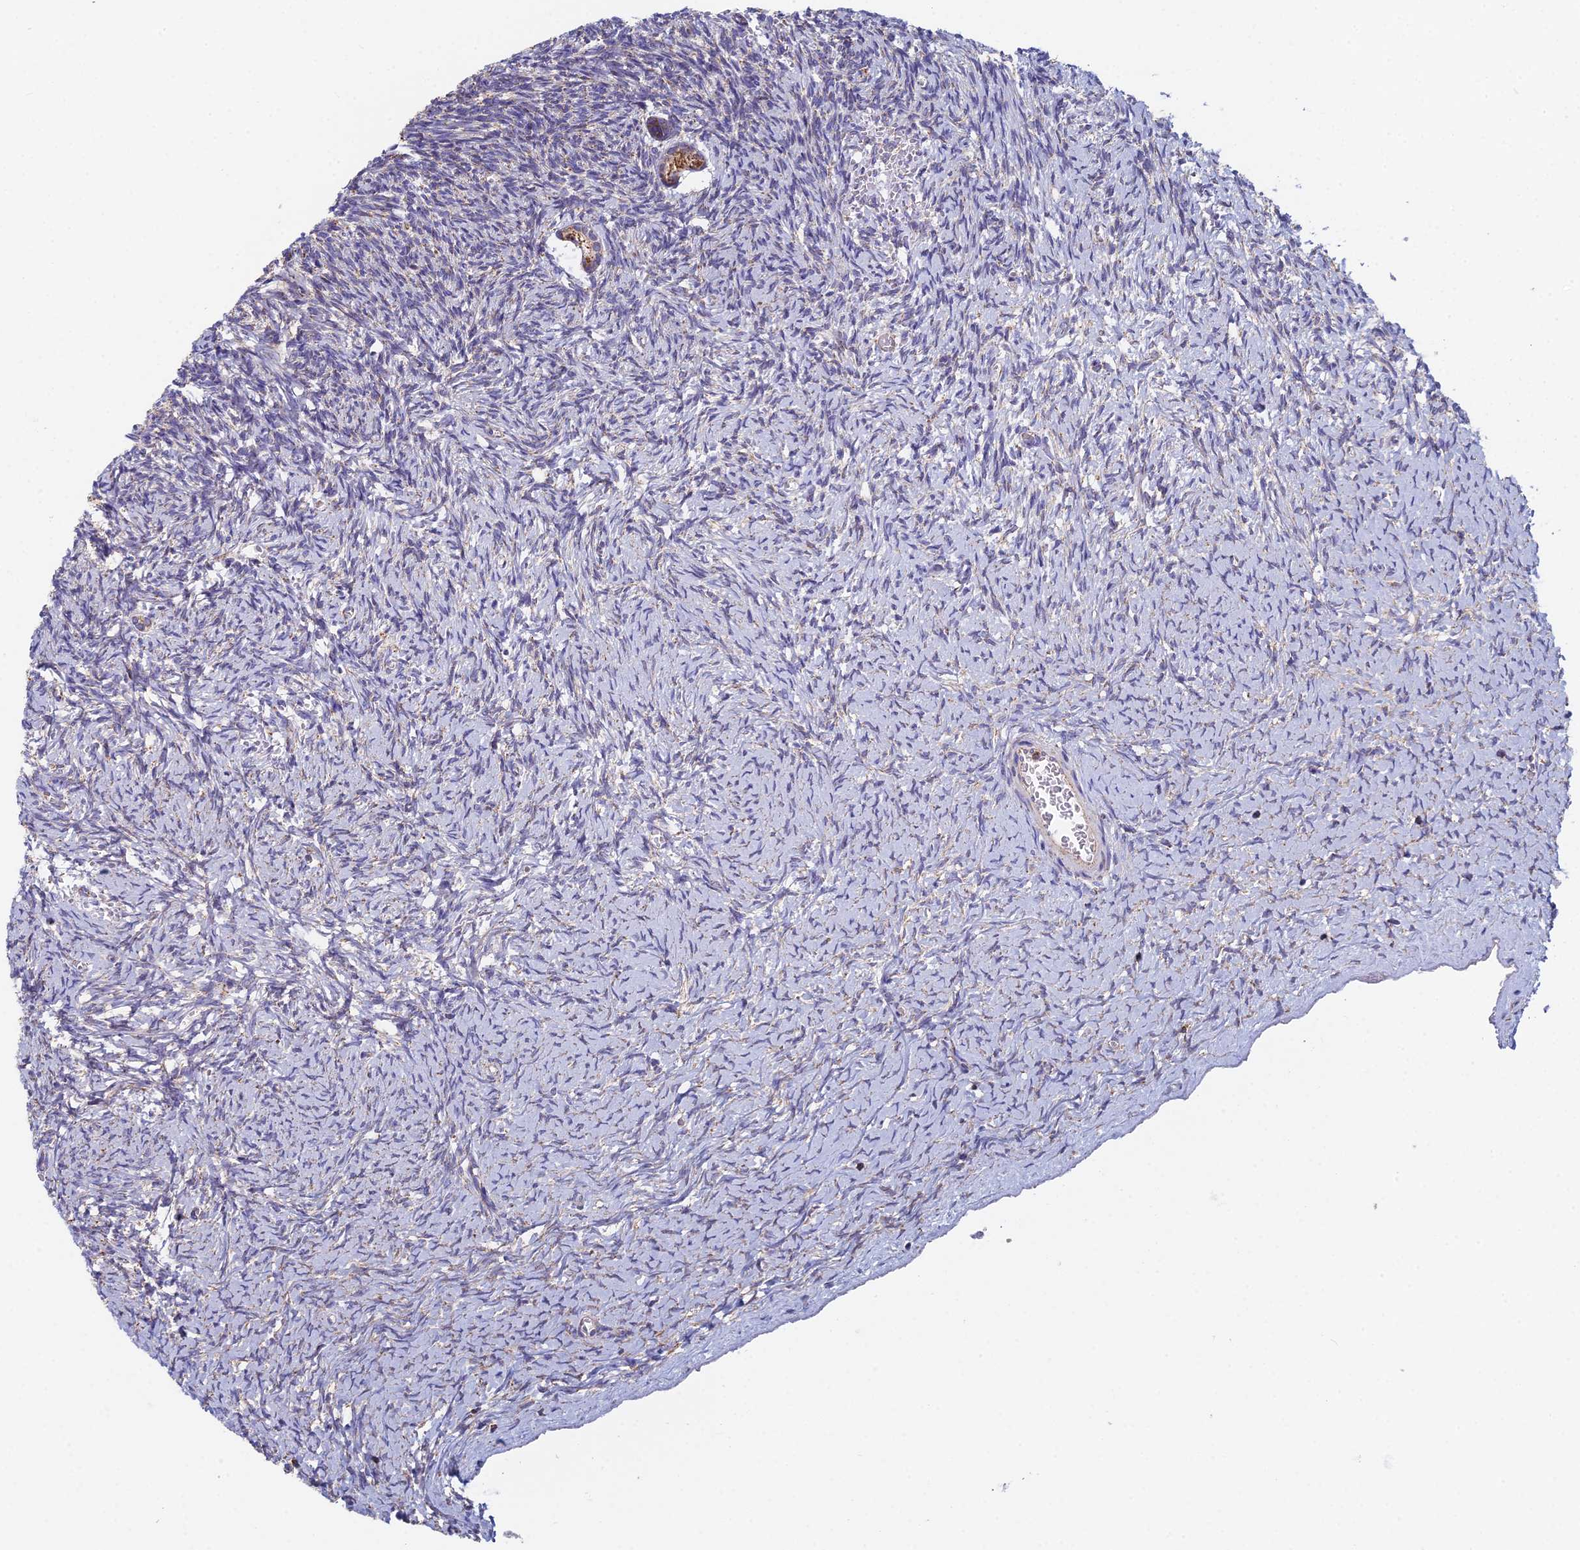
{"staining": {"intensity": "moderate", "quantity": ">75%", "location": "cytoplasmic/membranous"}, "tissue": "ovary", "cell_type": "Follicle cells", "image_type": "normal", "snomed": [{"axis": "morphology", "description": "Normal tissue, NOS"}, {"axis": "topography", "description": "Ovary"}], "caption": "Immunohistochemical staining of unremarkable ovary reveals medium levels of moderate cytoplasmic/membranous staining in approximately >75% of follicle cells. (Brightfield microscopy of DAB IHC at high magnification).", "gene": "SPOCK2", "patient": {"sex": "female", "age": 39}}